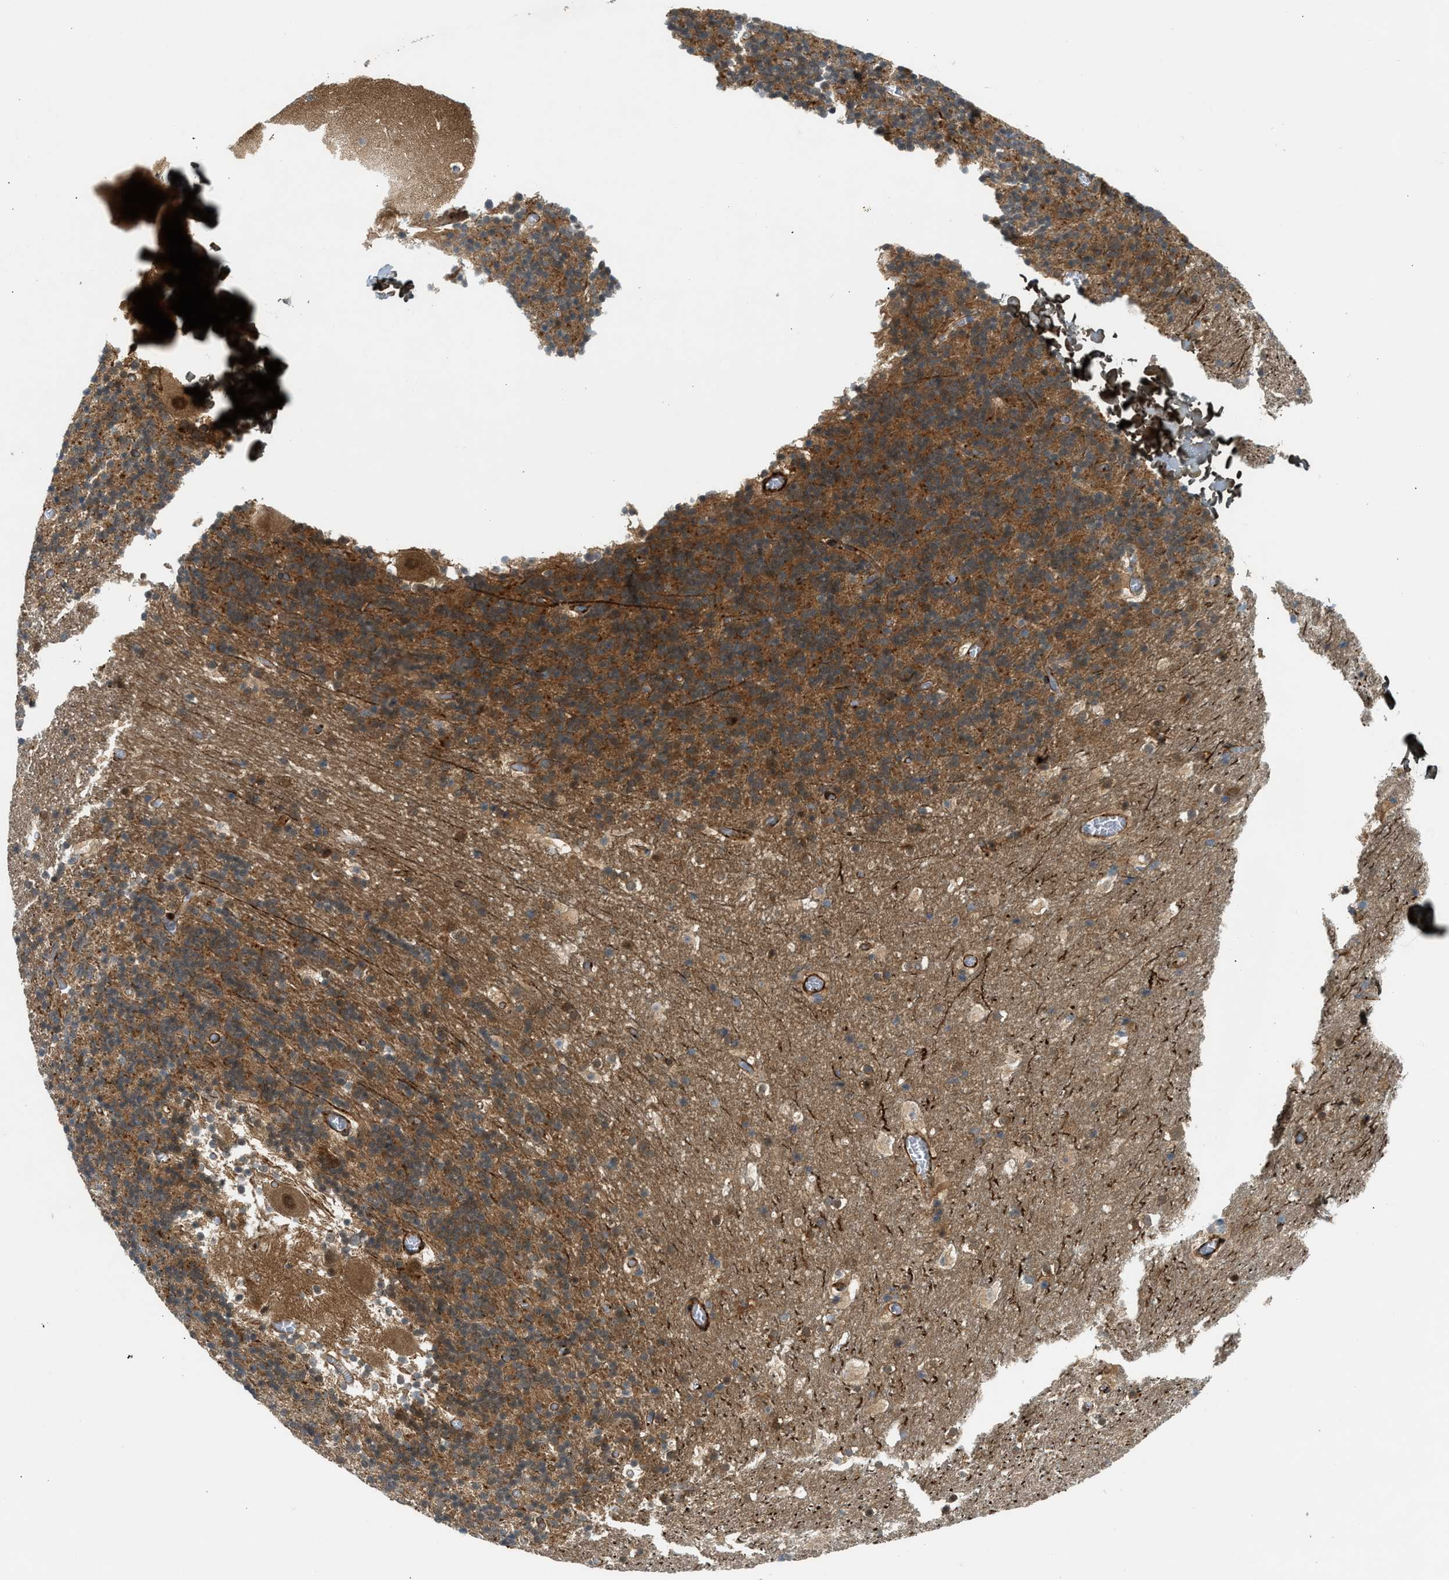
{"staining": {"intensity": "moderate", "quantity": ">75%", "location": "cytoplasmic/membranous"}, "tissue": "cerebellum", "cell_type": "Cells in granular layer", "image_type": "normal", "snomed": [{"axis": "morphology", "description": "Normal tissue, NOS"}, {"axis": "topography", "description": "Cerebellum"}], "caption": "This image reveals IHC staining of normal cerebellum, with medium moderate cytoplasmic/membranous positivity in approximately >75% of cells in granular layer.", "gene": "EDNRA", "patient": {"sex": "male", "age": 45}}